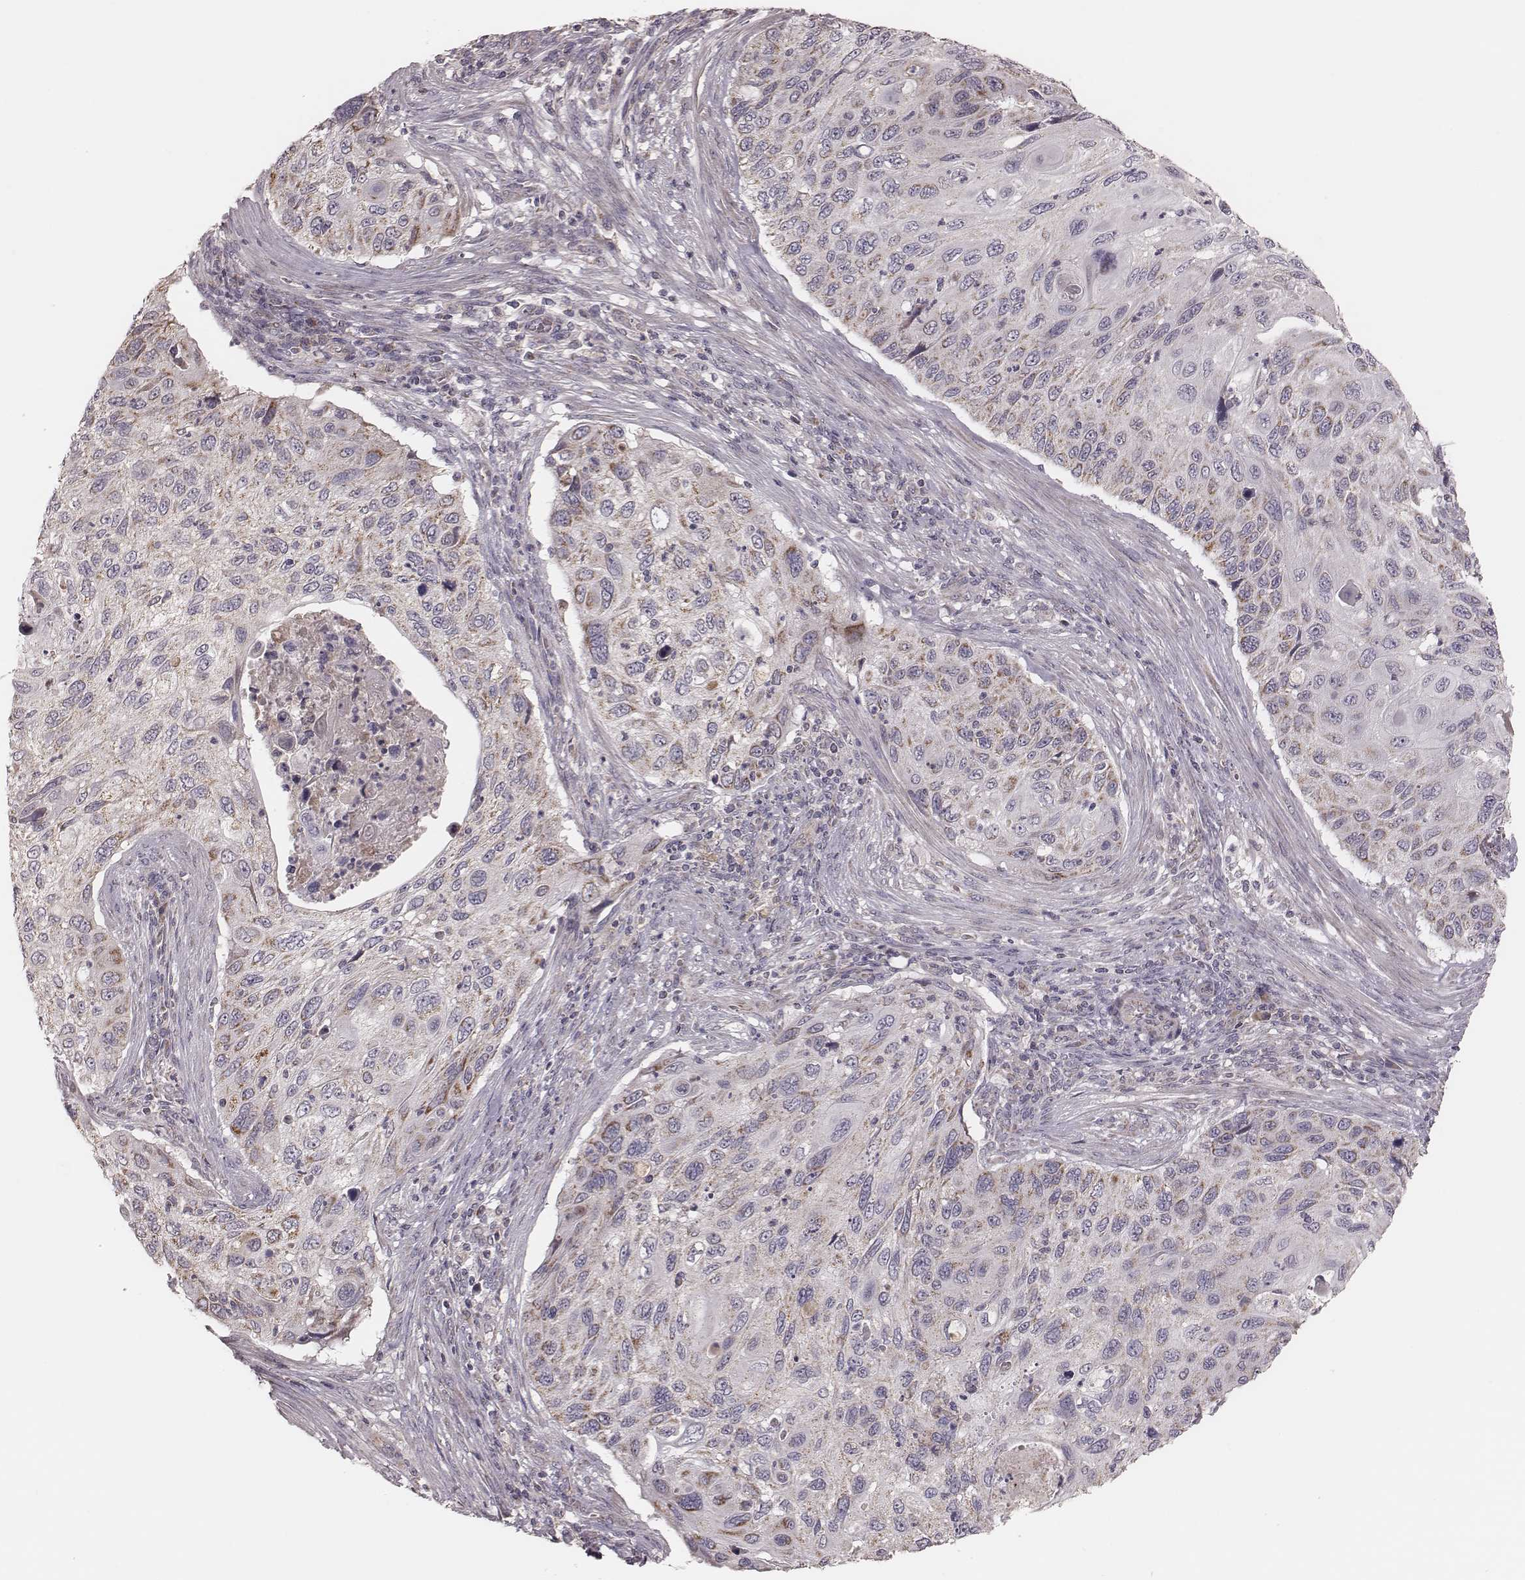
{"staining": {"intensity": "moderate", "quantity": "<25%", "location": "cytoplasmic/membranous"}, "tissue": "cervical cancer", "cell_type": "Tumor cells", "image_type": "cancer", "snomed": [{"axis": "morphology", "description": "Squamous cell carcinoma, NOS"}, {"axis": "topography", "description": "Cervix"}], "caption": "An image of human cervical cancer stained for a protein displays moderate cytoplasmic/membranous brown staining in tumor cells. (IHC, brightfield microscopy, high magnification).", "gene": "MRPS27", "patient": {"sex": "female", "age": 70}}